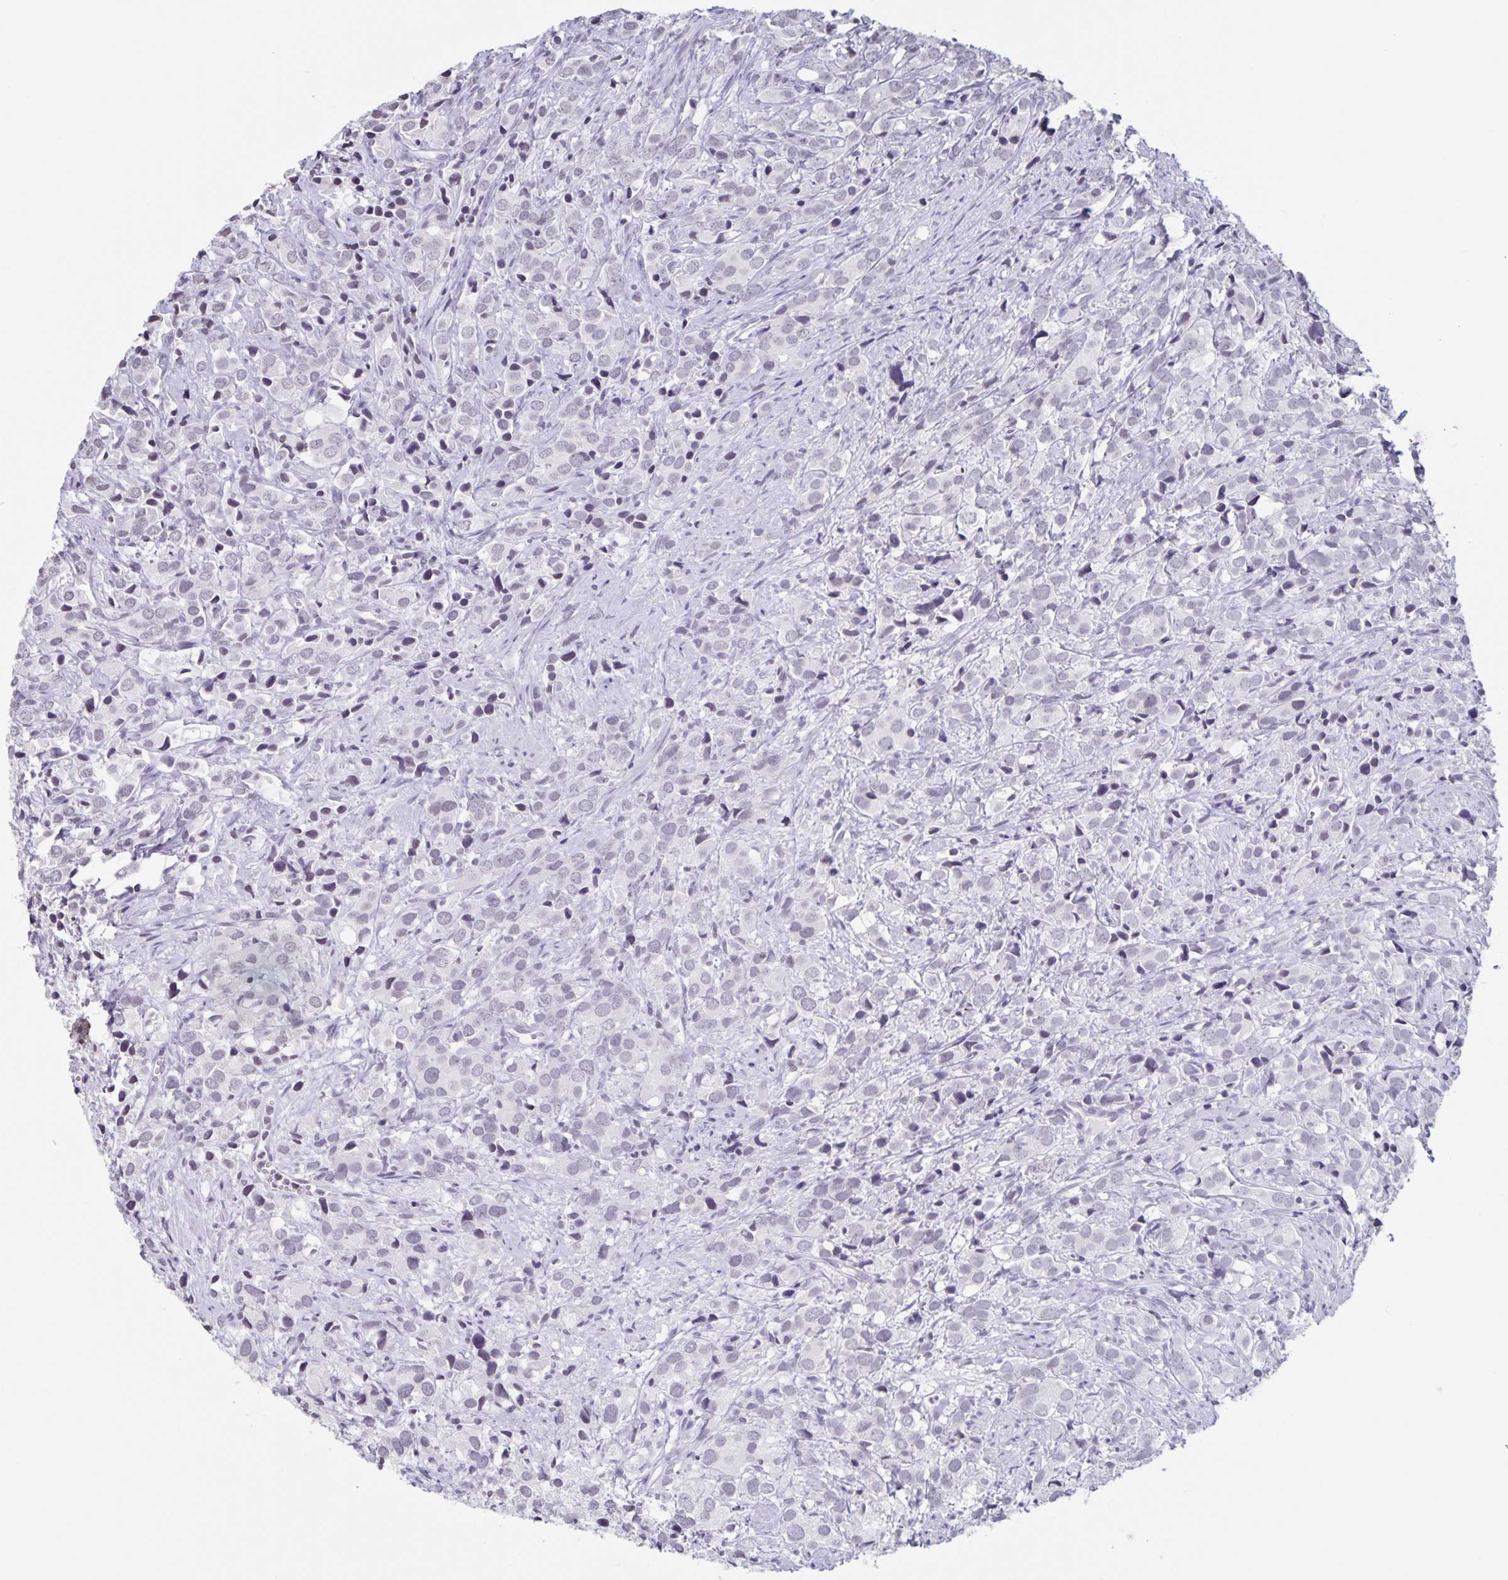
{"staining": {"intensity": "negative", "quantity": "none", "location": "none"}, "tissue": "prostate cancer", "cell_type": "Tumor cells", "image_type": "cancer", "snomed": [{"axis": "morphology", "description": "Adenocarcinoma, High grade"}, {"axis": "topography", "description": "Prostate"}], "caption": "There is no significant expression in tumor cells of prostate adenocarcinoma (high-grade). The staining is performed using DAB brown chromogen with nuclei counter-stained in using hematoxylin.", "gene": "LCE6A", "patient": {"sex": "male", "age": 86}}